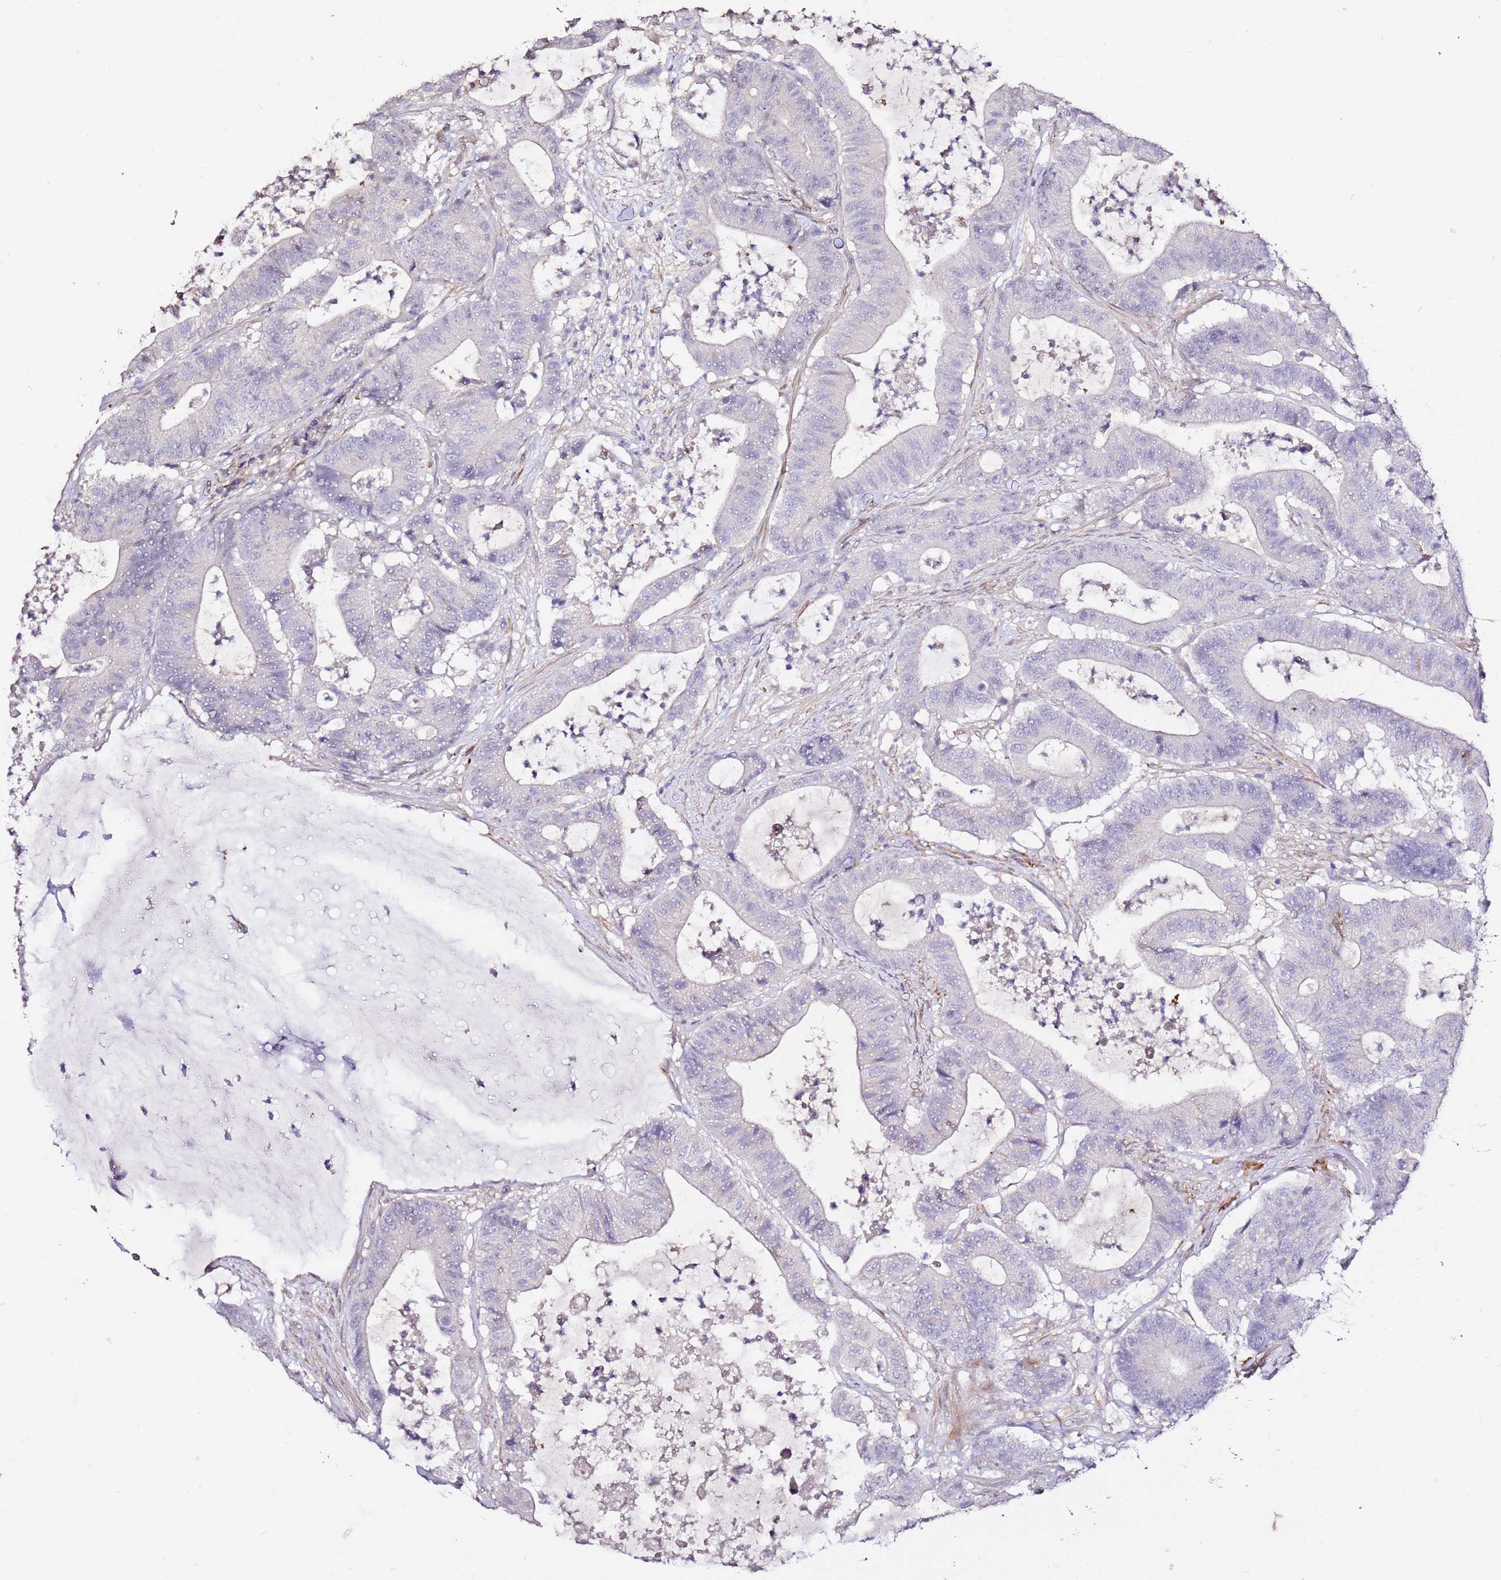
{"staining": {"intensity": "negative", "quantity": "none", "location": "none"}, "tissue": "colorectal cancer", "cell_type": "Tumor cells", "image_type": "cancer", "snomed": [{"axis": "morphology", "description": "Adenocarcinoma, NOS"}, {"axis": "topography", "description": "Colon"}], "caption": "Tumor cells show no significant protein staining in colorectal cancer (adenocarcinoma).", "gene": "ART5", "patient": {"sex": "female", "age": 84}}